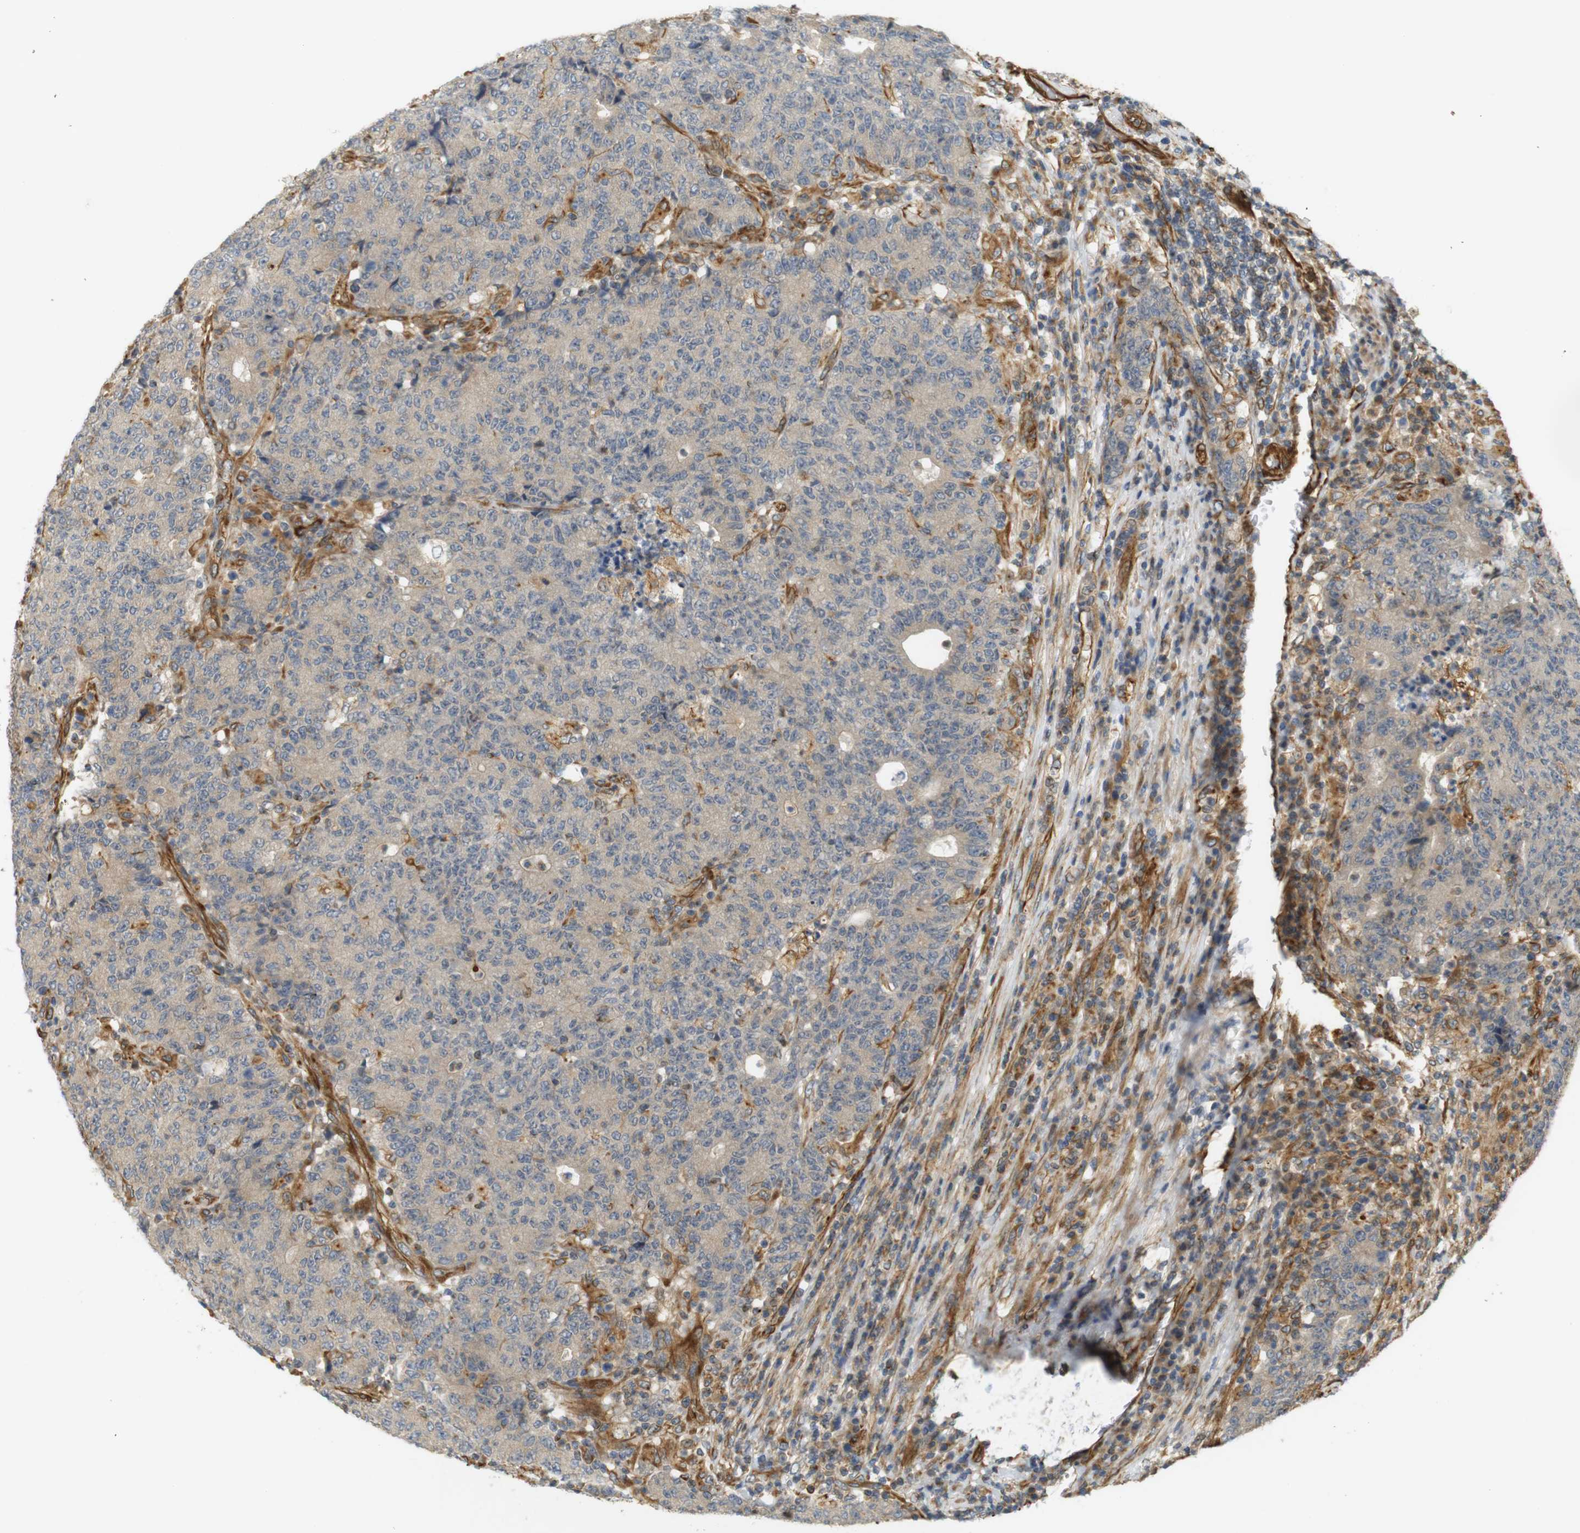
{"staining": {"intensity": "weak", "quantity": ">75%", "location": "cytoplasmic/membranous"}, "tissue": "colorectal cancer", "cell_type": "Tumor cells", "image_type": "cancer", "snomed": [{"axis": "morphology", "description": "Normal tissue, NOS"}, {"axis": "morphology", "description": "Adenocarcinoma, NOS"}, {"axis": "topography", "description": "Colon"}], "caption": "This is a photomicrograph of immunohistochemistry (IHC) staining of adenocarcinoma (colorectal), which shows weak expression in the cytoplasmic/membranous of tumor cells.", "gene": "CYTH3", "patient": {"sex": "female", "age": 75}}